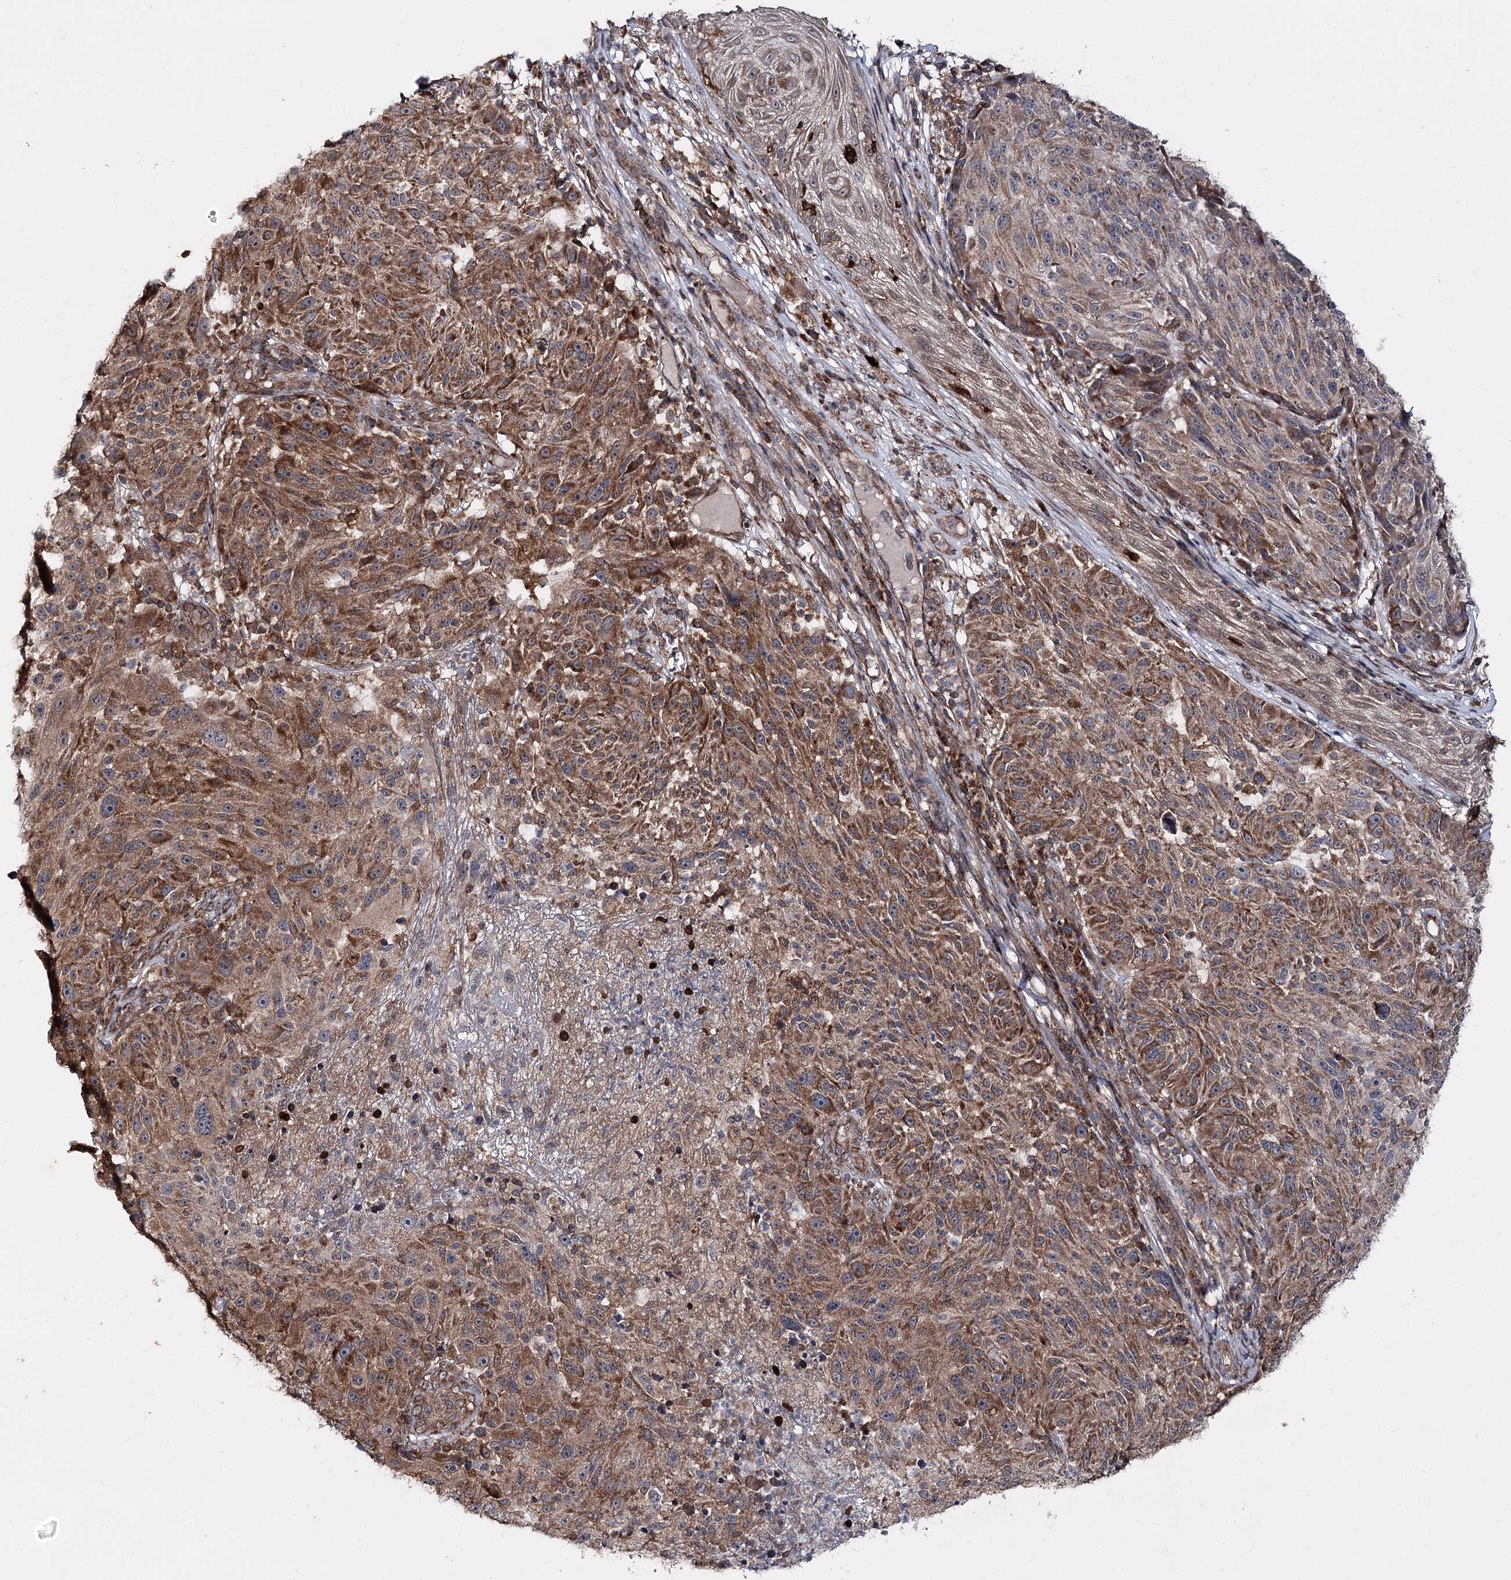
{"staining": {"intensity": "moderate", "quantity": ">75%", "location": "cytoplasmic/membranous"}, "tissue": "melanoma", "cell_type": "Tumor cells", "image_type": "cancer", "snomed": [{"axis": "morphology", "description": "Malignant melanoma, NOS"}, {"axis": "topography", "description": "Skin"}], "caption": "Immunohistochemical staining of malignant melanoma demonstrates medium levels of moderate cytoplasmic/membranous protein expression in approximately >75% of tumor cells.", "gene": "MINDY3", "patient": {"sex": "male", "age": 53}}